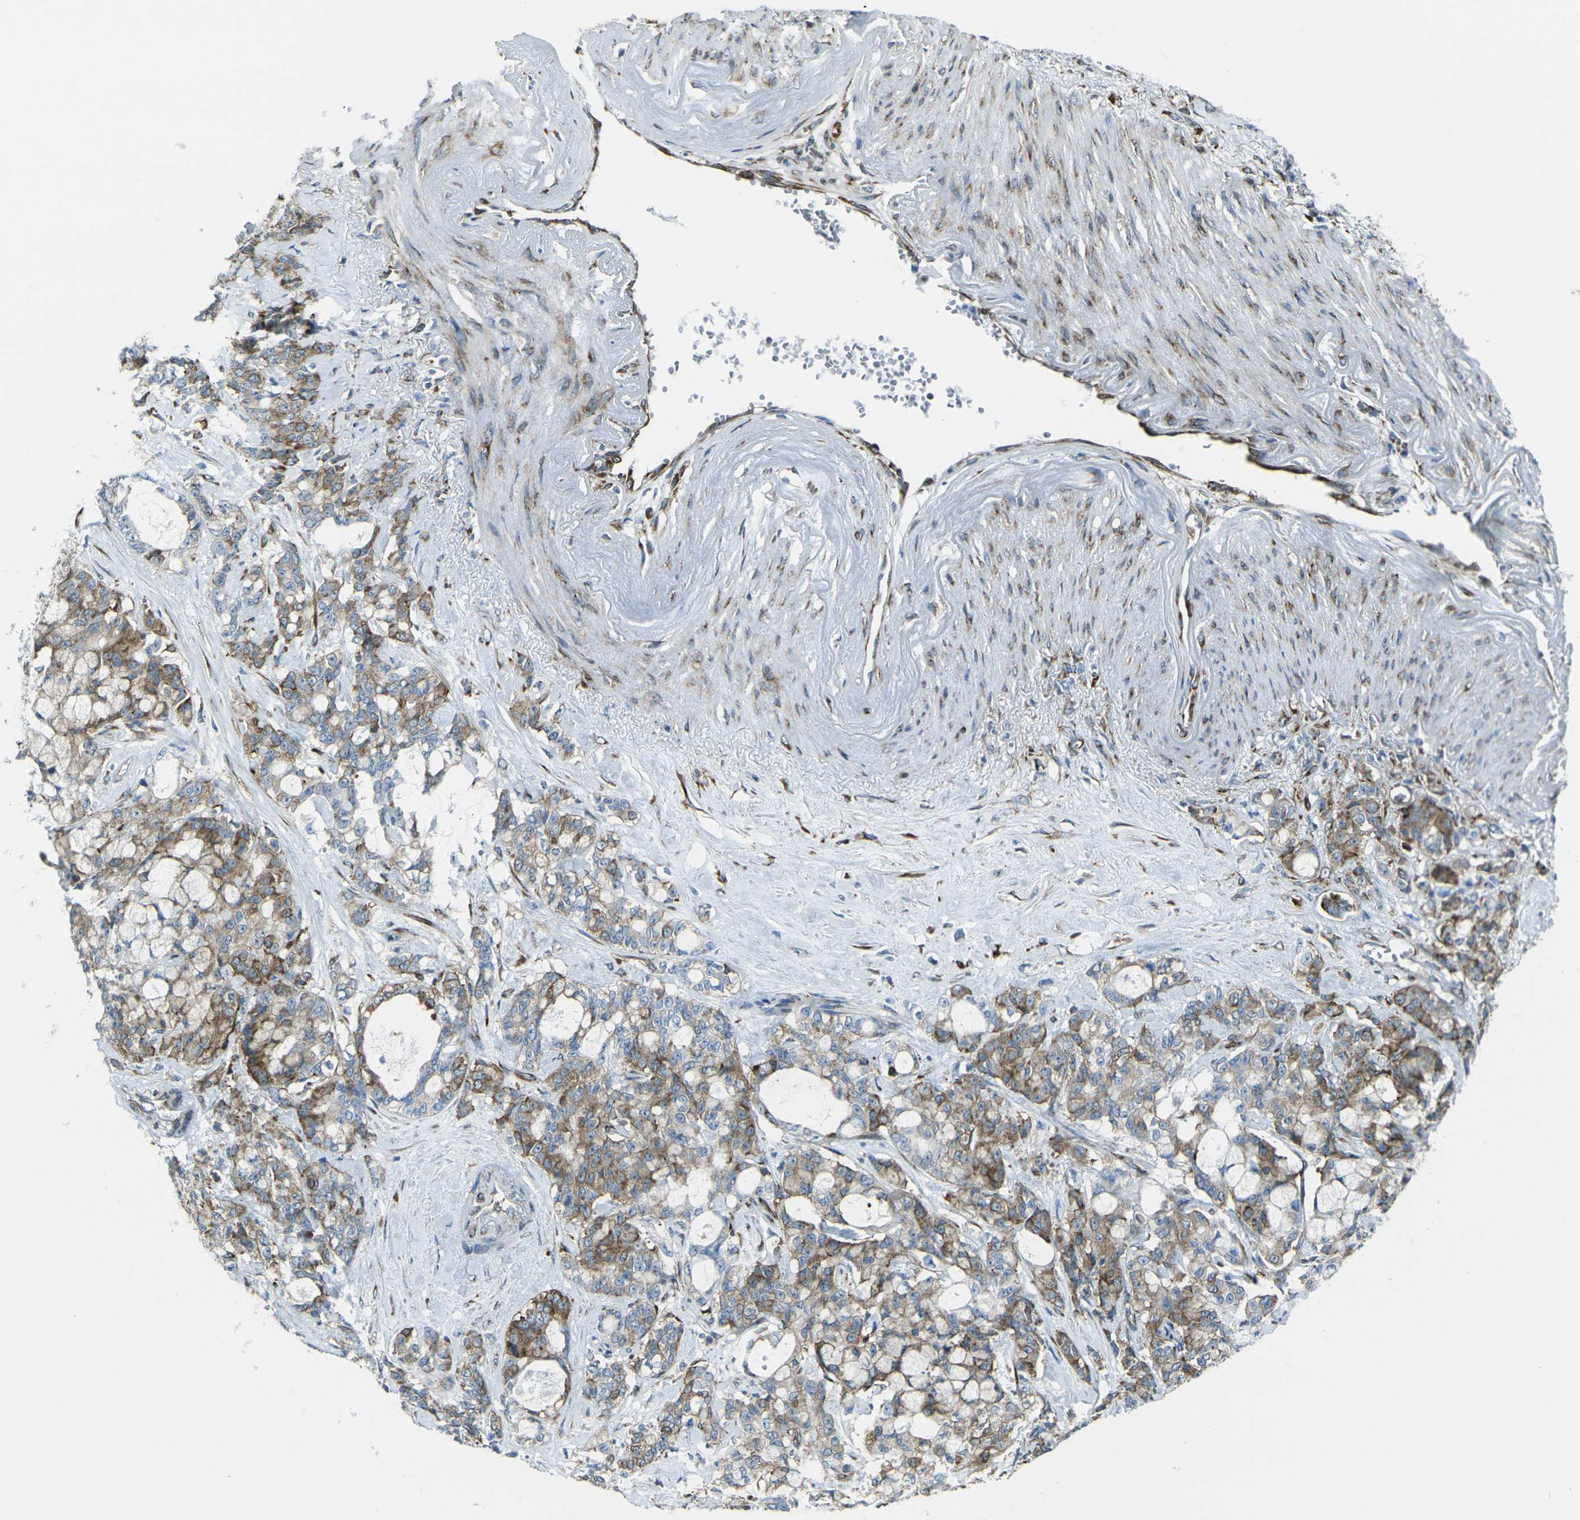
{"staining": {"intensity": "moderate", "quantity": ">75%", "location": "cytoplasmic/membranous"}, "tissue": "pancreatic cancer", "cell_type": "Tumor cells", "image_type": "cancer", "snomed": [{"axis": "morphology", "description": "Adenocarcinoma, NOS"}, {"axis": "topography", "description": "Pancreas"}], "caption": "About >75% of tumor cells in human adenocarcinoma (pancreatic) exhibit moderate cytoplasmic/membranous protein positivity as visualized by brown immunohistochemical staining.", "gene": "CELSR2", "patient": {"sex": "female", "age": 73}}